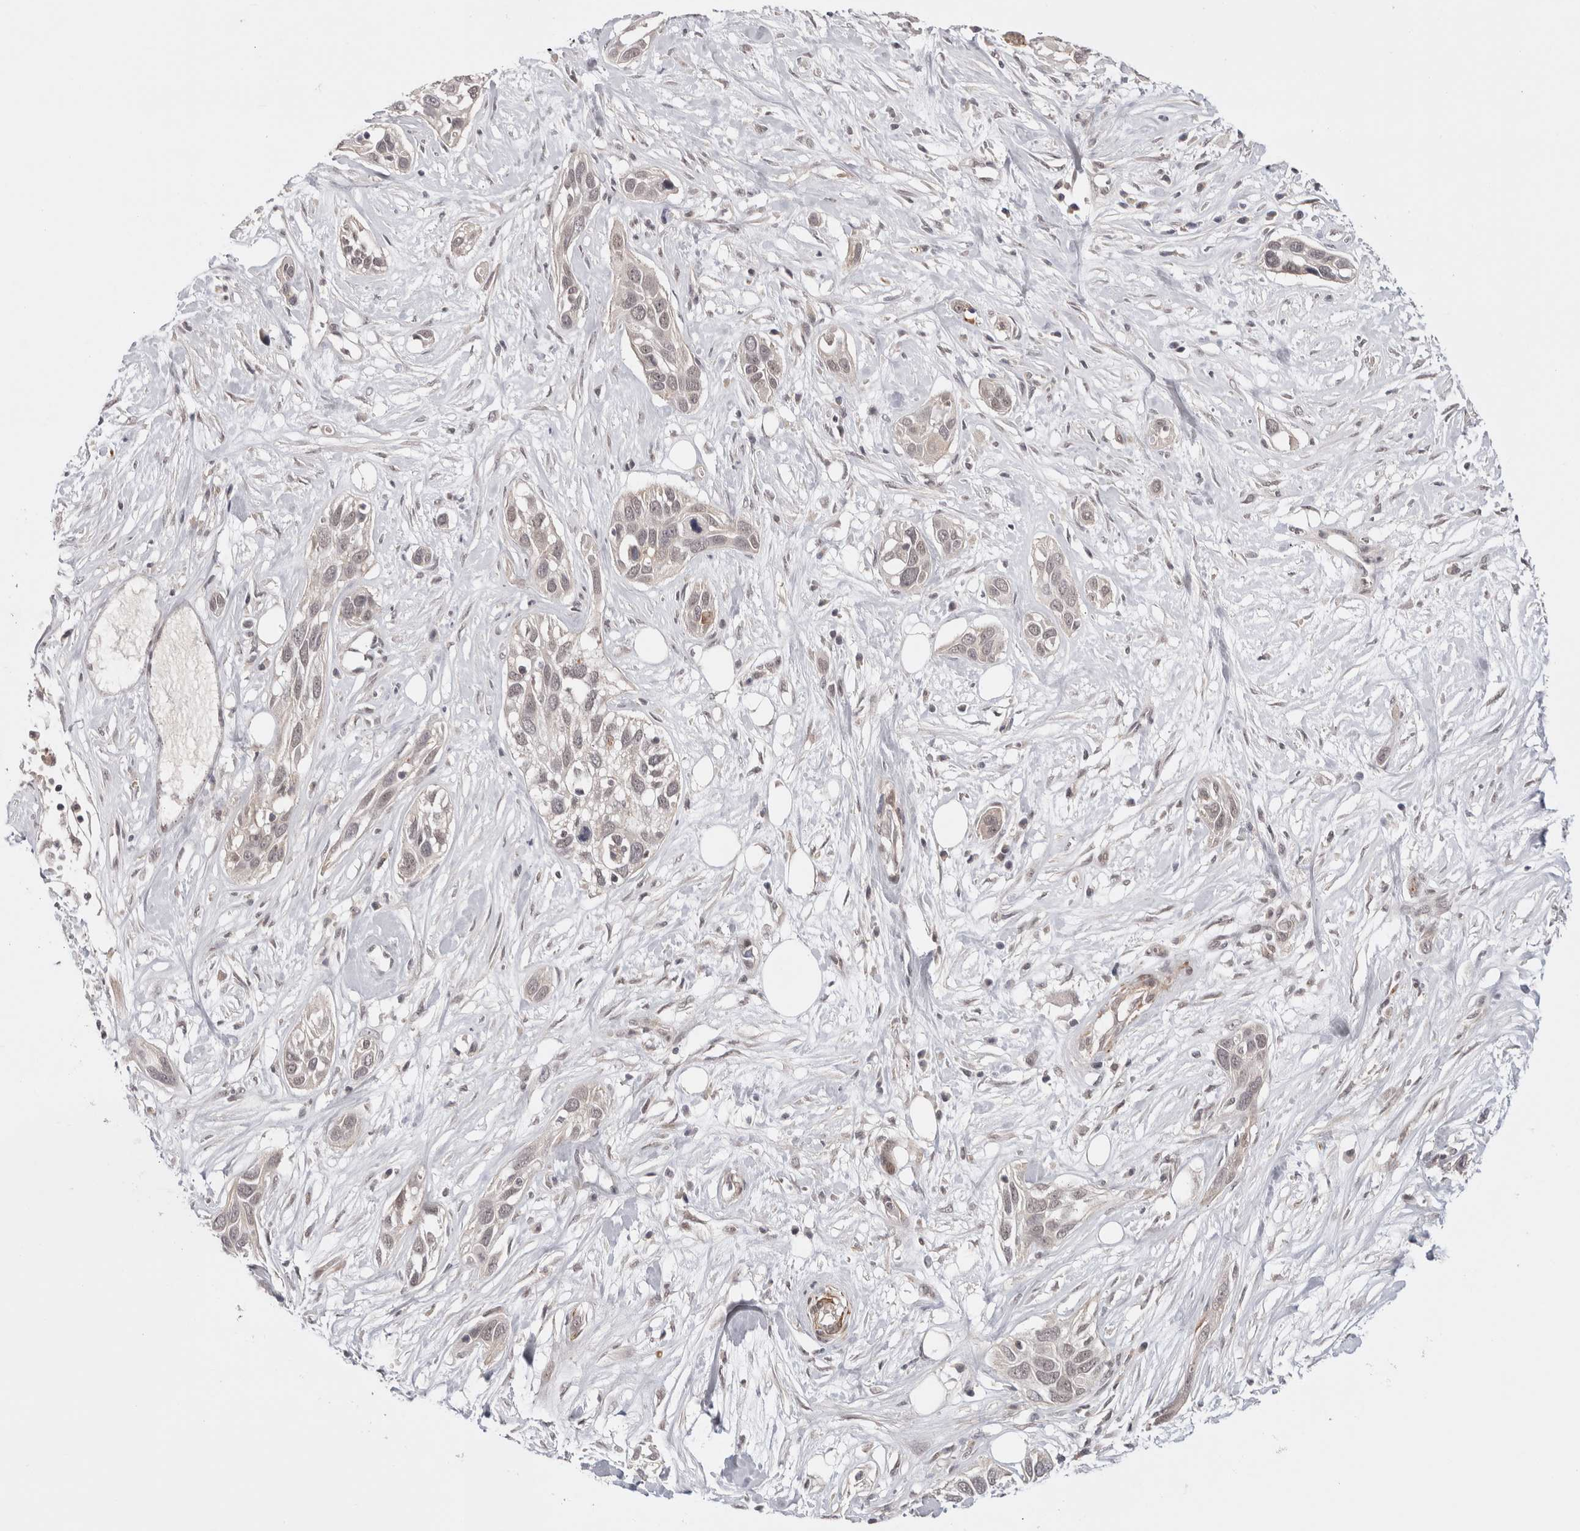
{"staining": {"intensity": "negative", "quantity": "none", "location": "none"}, "tissue": "pancreatic cancer", "cell_type": "Tumor cells", "image_type": "cancer", "snomed": [{"axis": "morphology", "description": "Adenocarcinoma, NOS"}, {"axis": "topography", "description": "Pancreas"}], "caption": "Image shows no protein positivity in tumor cells of pancreatic cancer (adenocarcinoma) tissue. (DAB IHC with hematoxylin counter stain).", "gene": "ZNF318", "patient": {"sex": "female", "age": 60}}